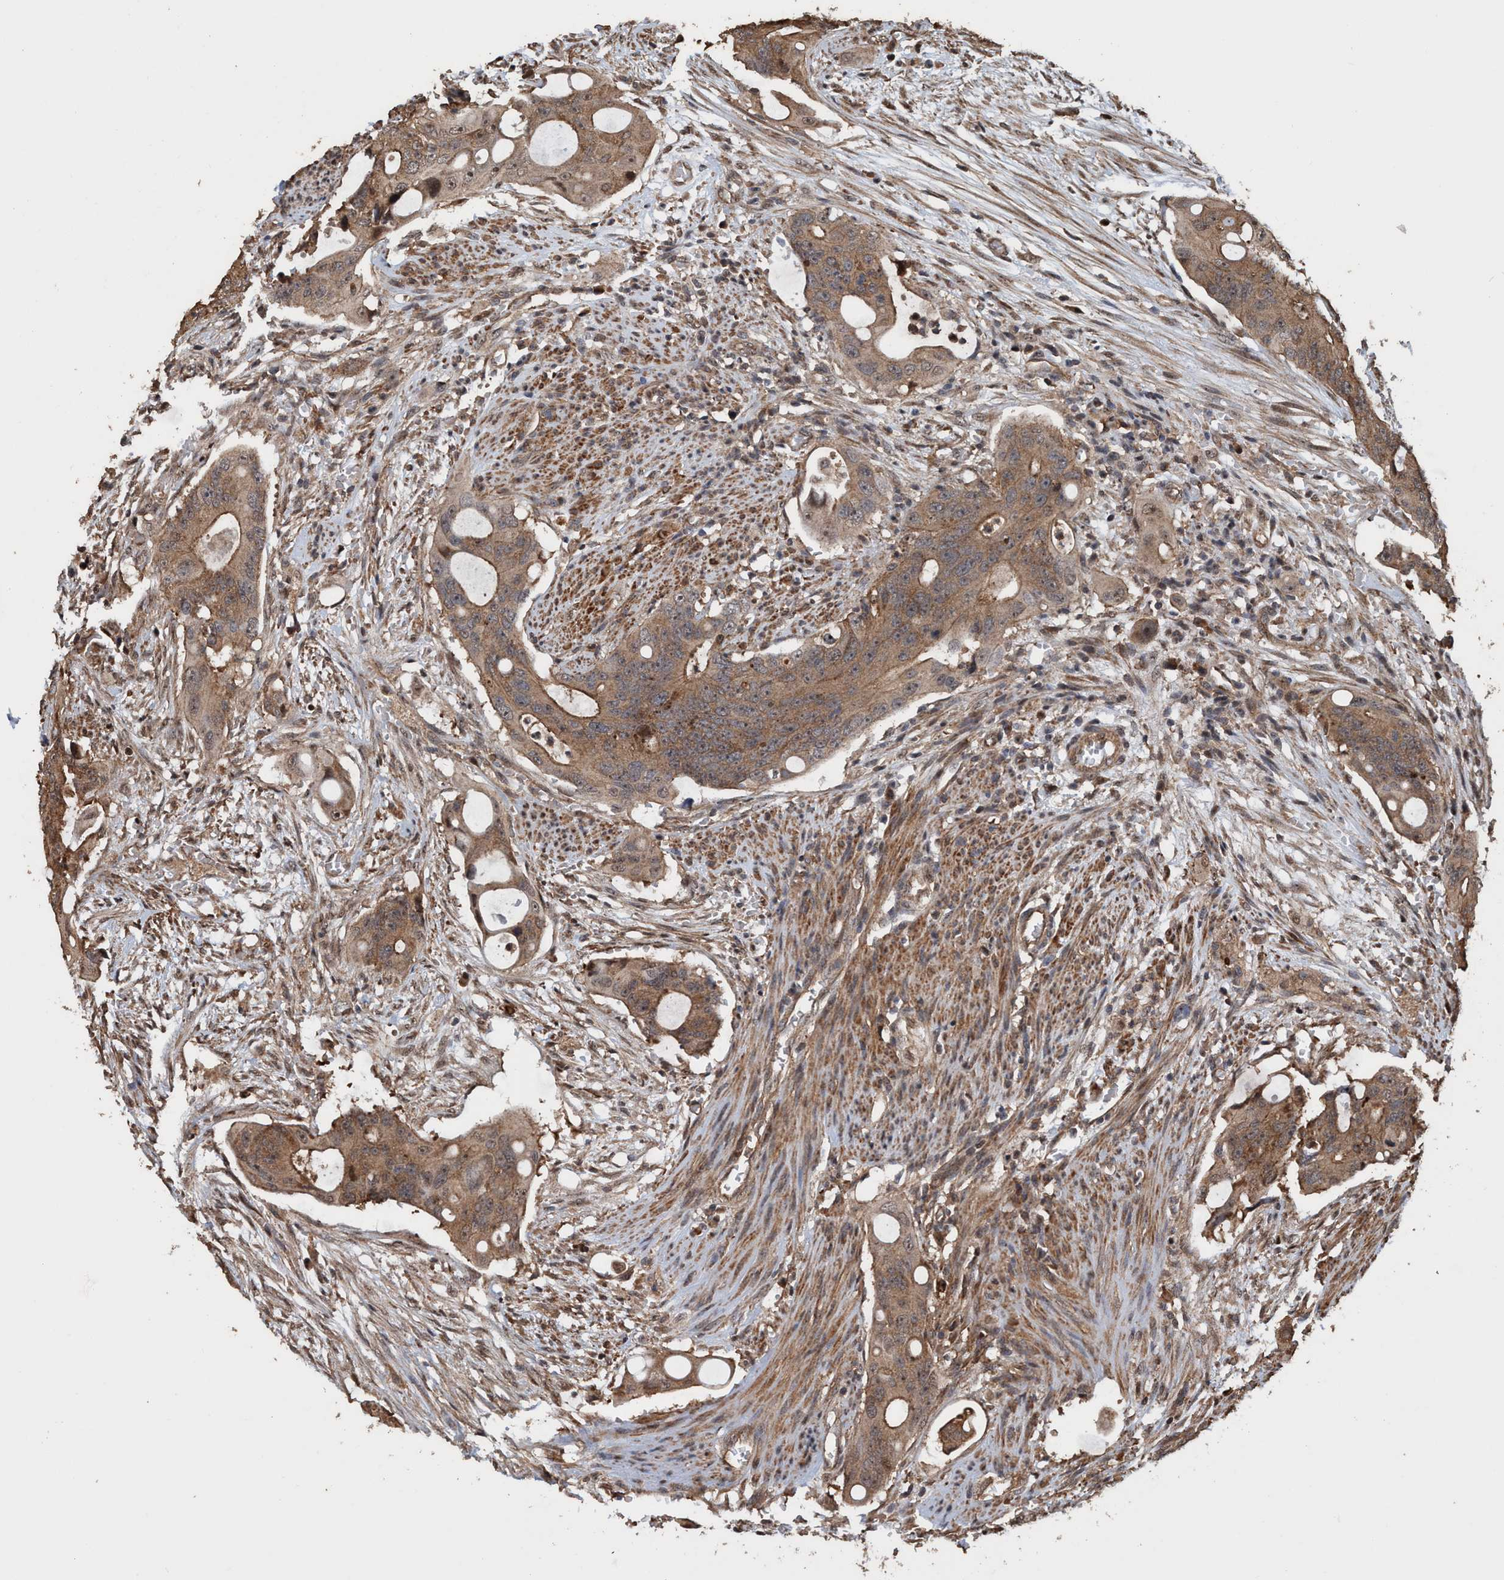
{"staining": {"intensity": "moderate", "quantity": ">75%", "location": "cytoplasmic/membranous,nuclear"}, "tissue": "colorectal cancer", "cell_type": "Tumor cells", "image_type": "cancer", "snomed": [{"axis": "morphology", "description": "Adenocarcinoma, NOS"}, {"axis": "topography", "description": "Colon"}], "caption": "The immunohistochemical stain highlights moderate cytoplasmic/membranous and nuclear expression in tumor cells of adenocarcinoma (colorectal) tissue.", "gene": "TRPC7", "patient": {"sex": "female", "age": 57}}